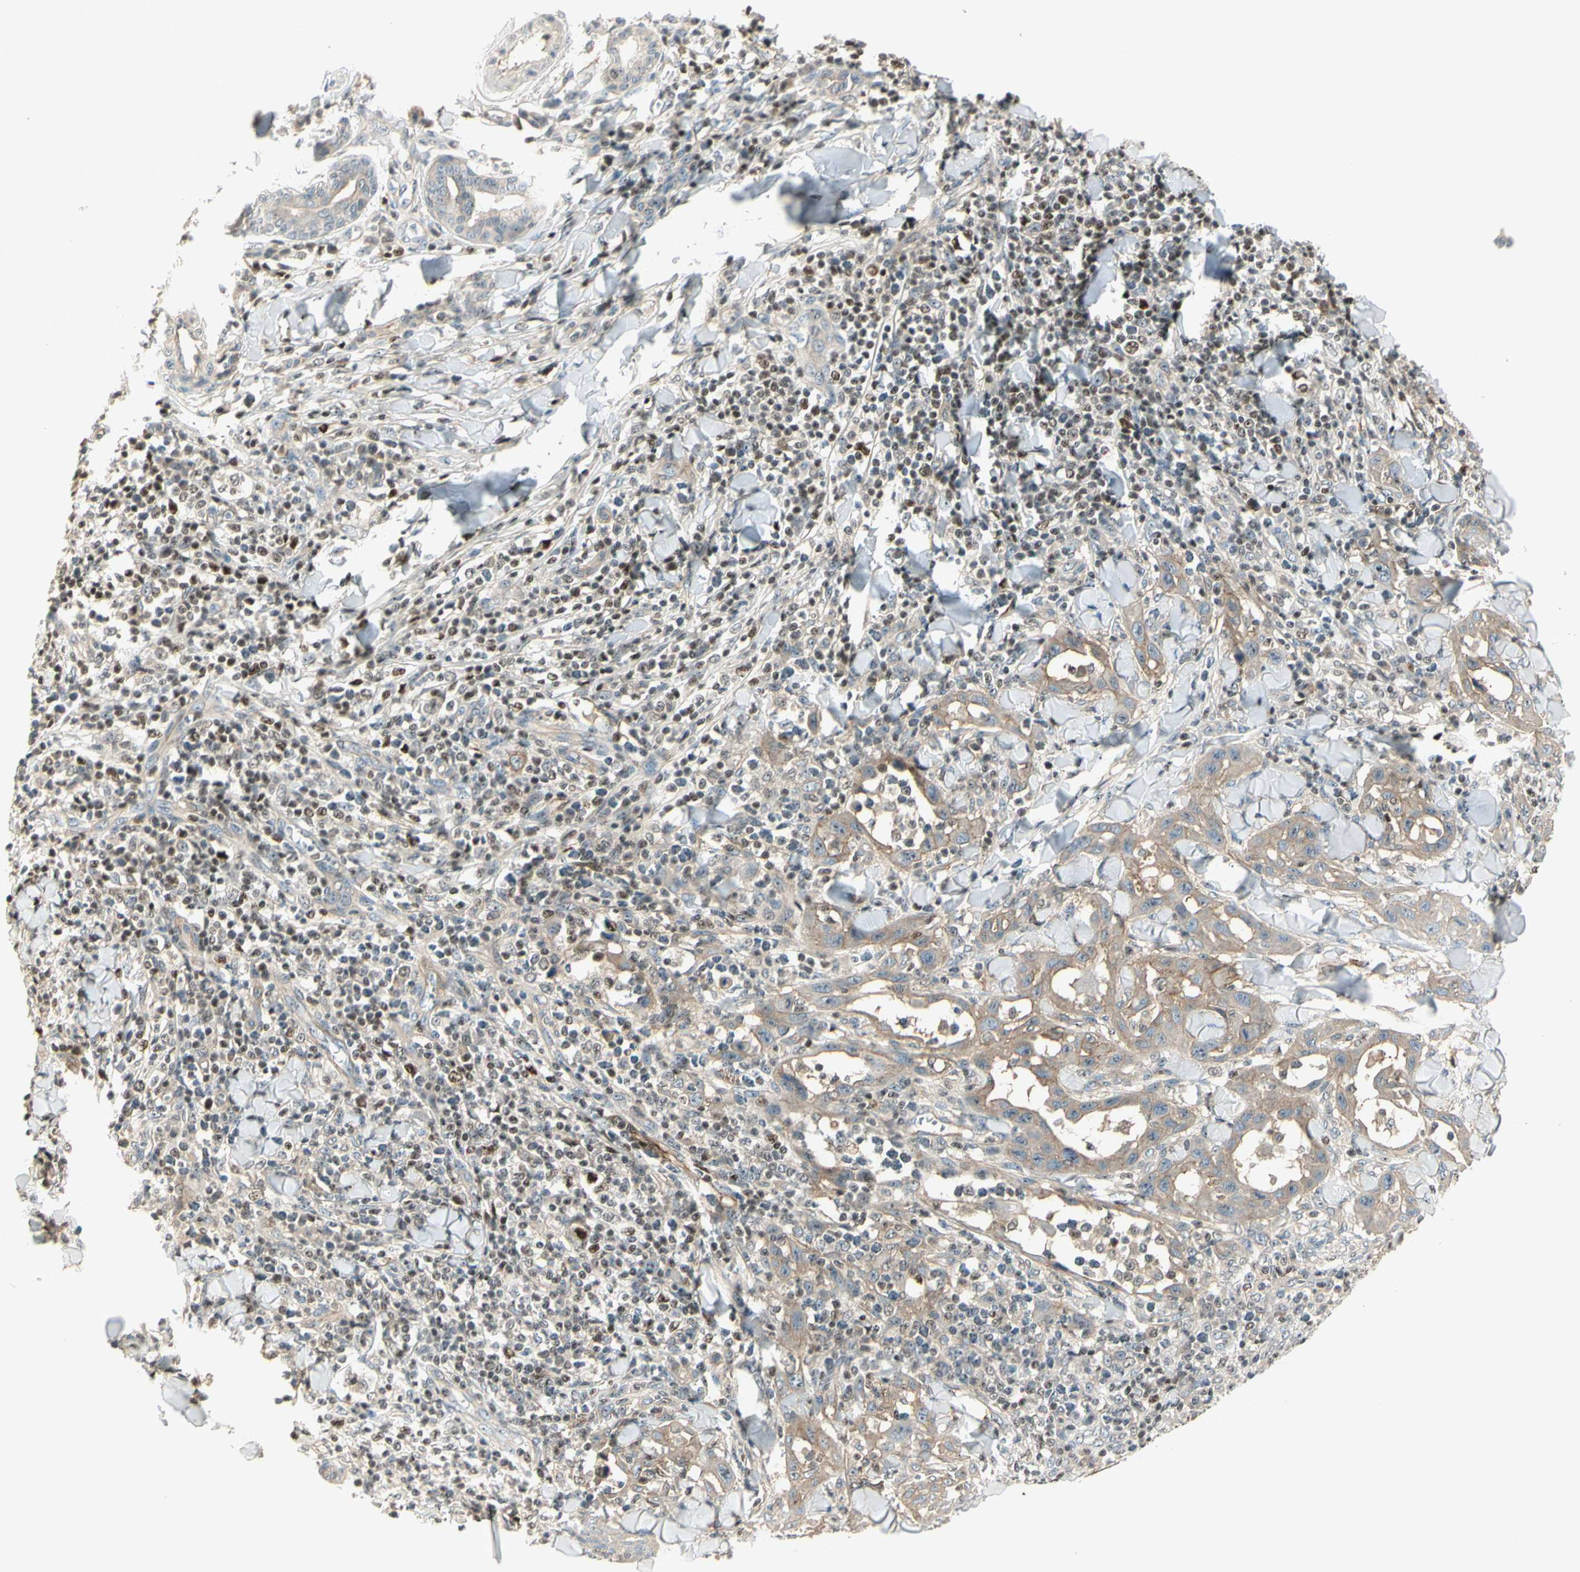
{"staining": {"intensity": "weak", "quantity": "25%-75%", "location": "cytoplasmic/membranous"}, "tissue": "skin cancer", "cell_type": "Tumor cells", "image_type": "cancer", "snomed": [{"axis": "morphology", "description": "Squamous cell carcinoma, NOS"}, {"axis": "topography", "description": "Skin"}], "caption": "A low amount of weak cytoplasmic/membranous staining is seen in approximately 25%-75% of tumor cells in skin cancer tissue.", "gene": "NFYA", "patient": {"sex": "male", "age": 24}}